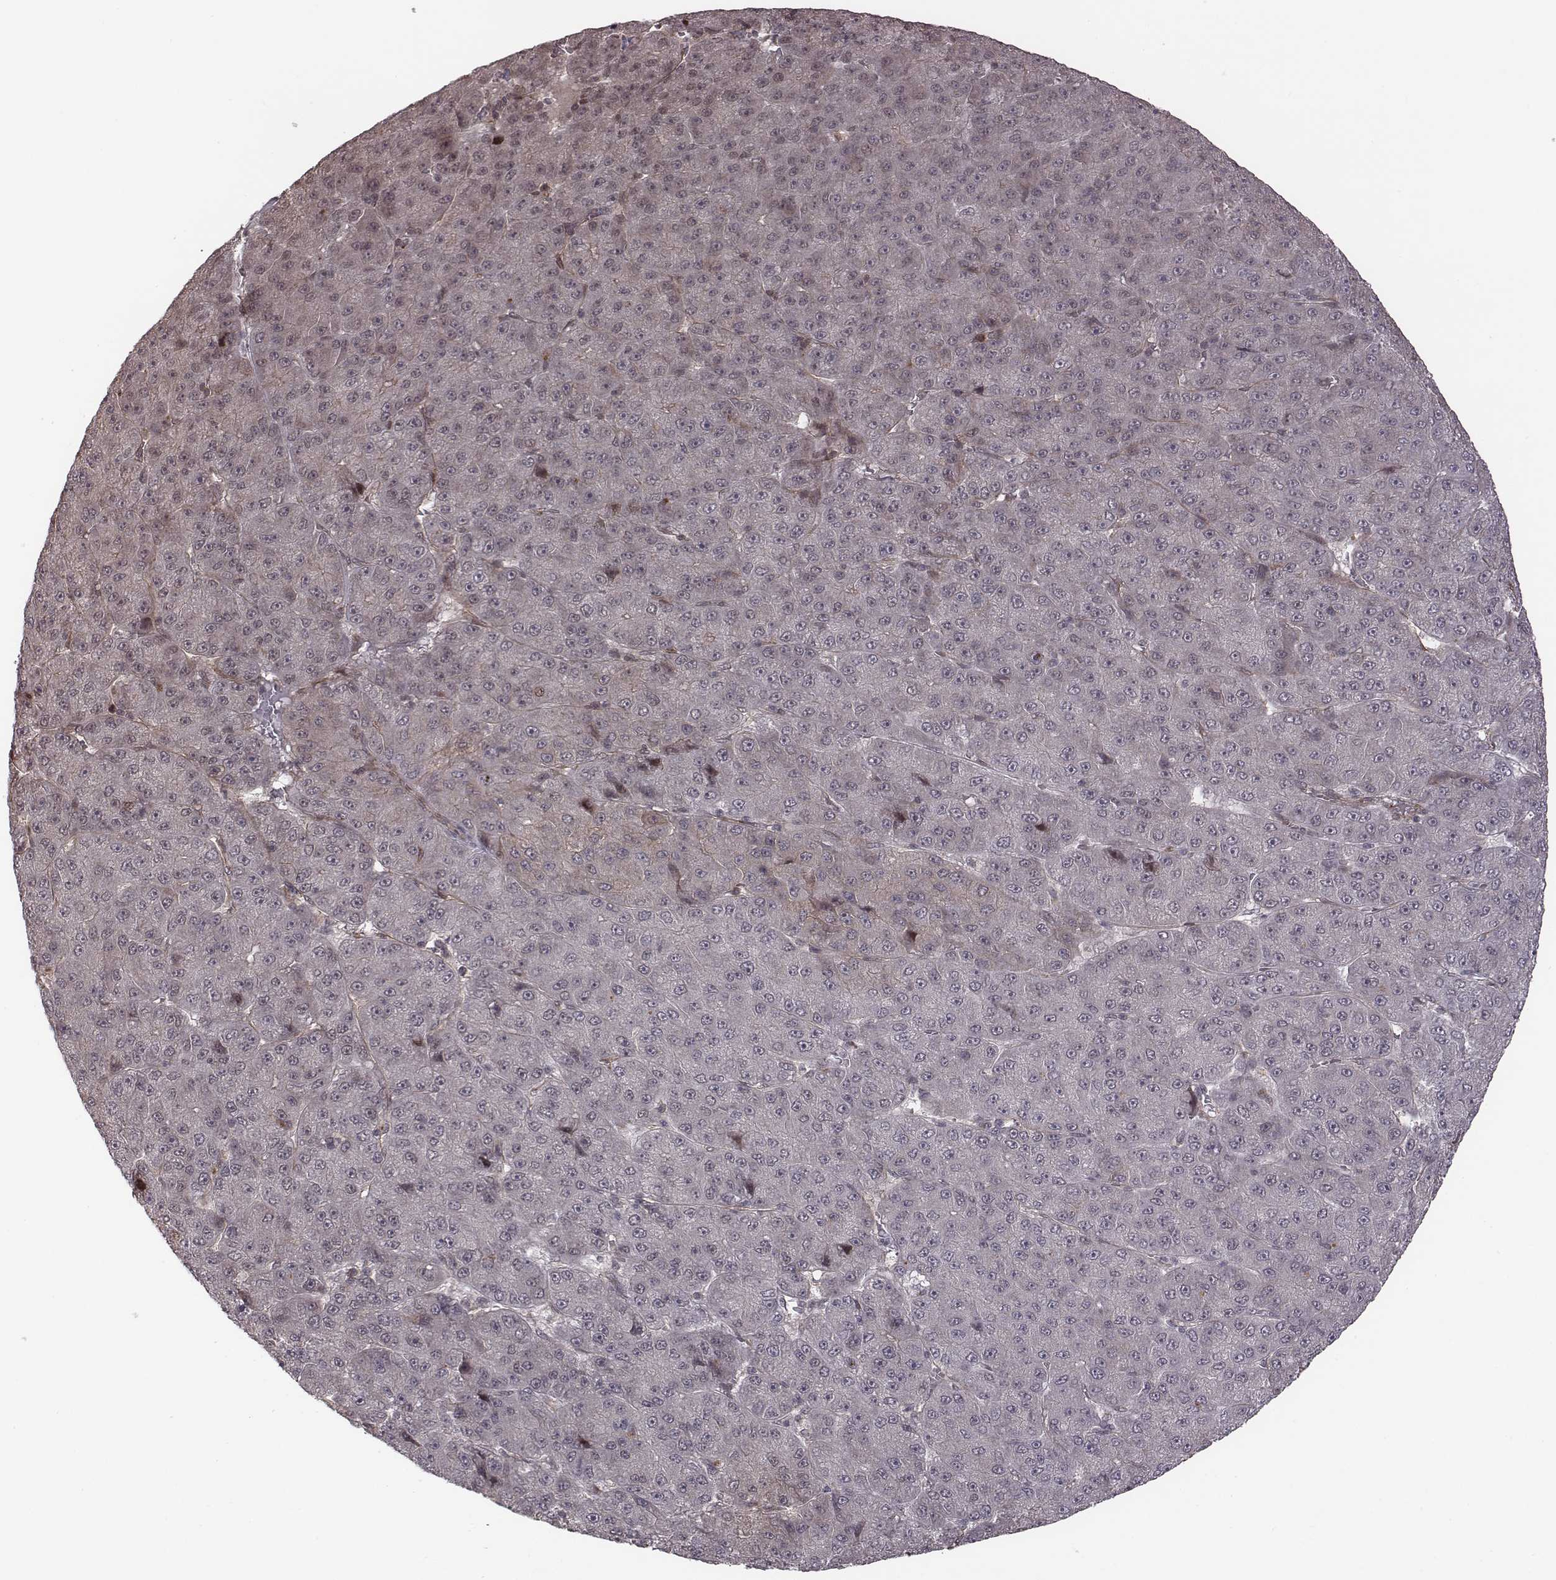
{"staining": {"intensity": "negative", "quantity": "none", "location": "none"}, "tissue": "liver cancer", "cell_type": "Tumor cells", "image_type": "cancer", "snomed": [{"axis": "morphology", "description": "Carcinoma, Hepatocellular, NOS"}, {"axis": "topography", "description": "Liver"}], "caption": "There is no significant expression in tumor cells of liver cancer.", "gene": "RPL3", "patient": {"sex": "male", "age": 67}}